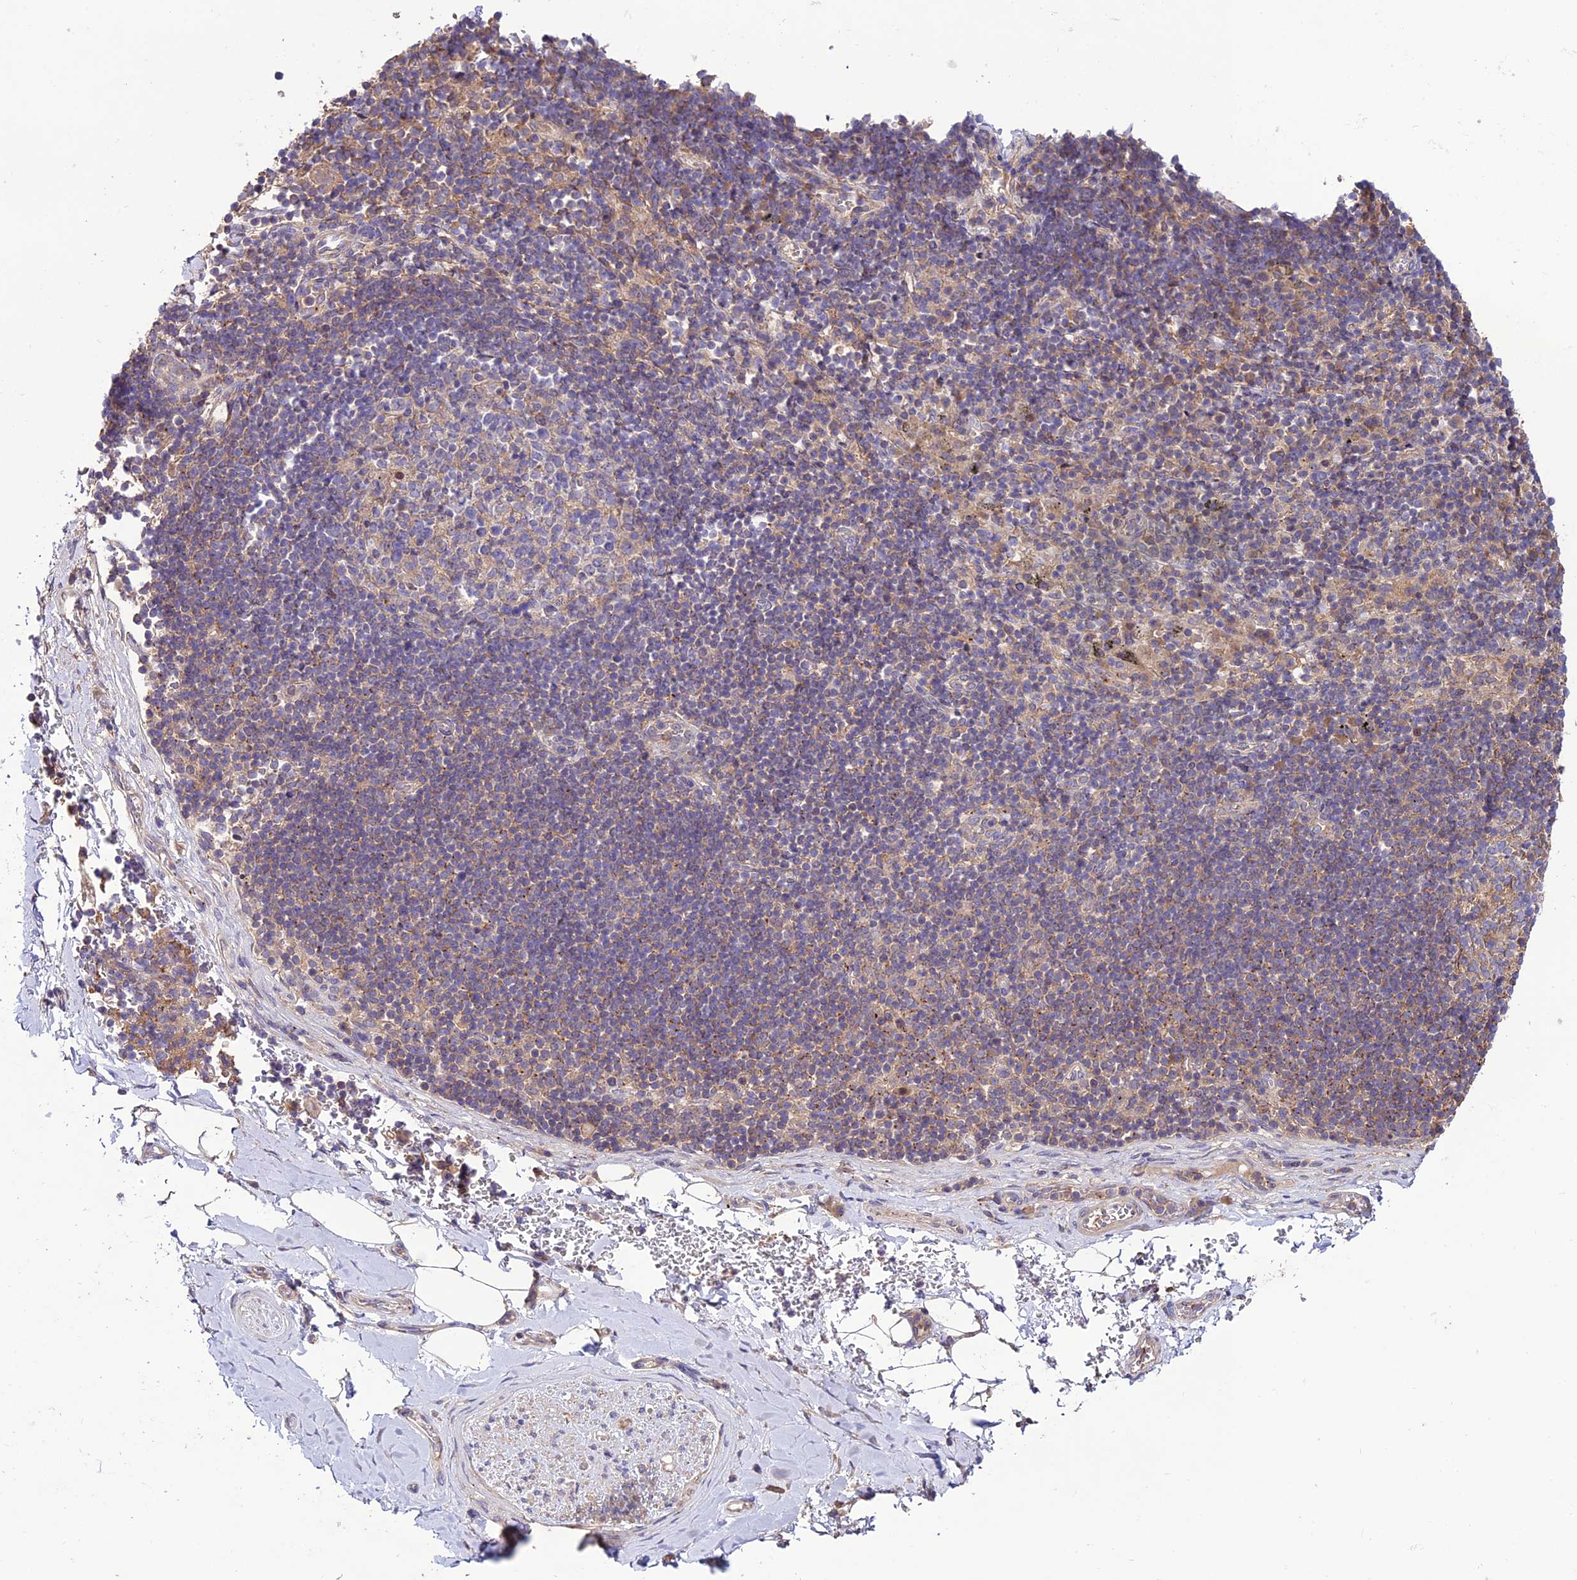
{"staining": {"intensity": "negative", "quantity": "none", "location": "none"}, "tissue": "adipose tissue", "cell_type": "Adipocytes", "image_type": "normal", "snomed": [{"axis": "morphology", "description": "Normal tissue, NOS"}, {"axis": "topography", "description": "Lymph node"}, {"axis": "topography", "description": "Cartilage tissue"}, {"axis": "topography", "description": "Bronchus"}], "caption": "Protein analysis of normal adipose tissue reveals no significant positivity in adipocytes.", "gene": "BRME1", "patient": {"sex": "male", "age": 63}}